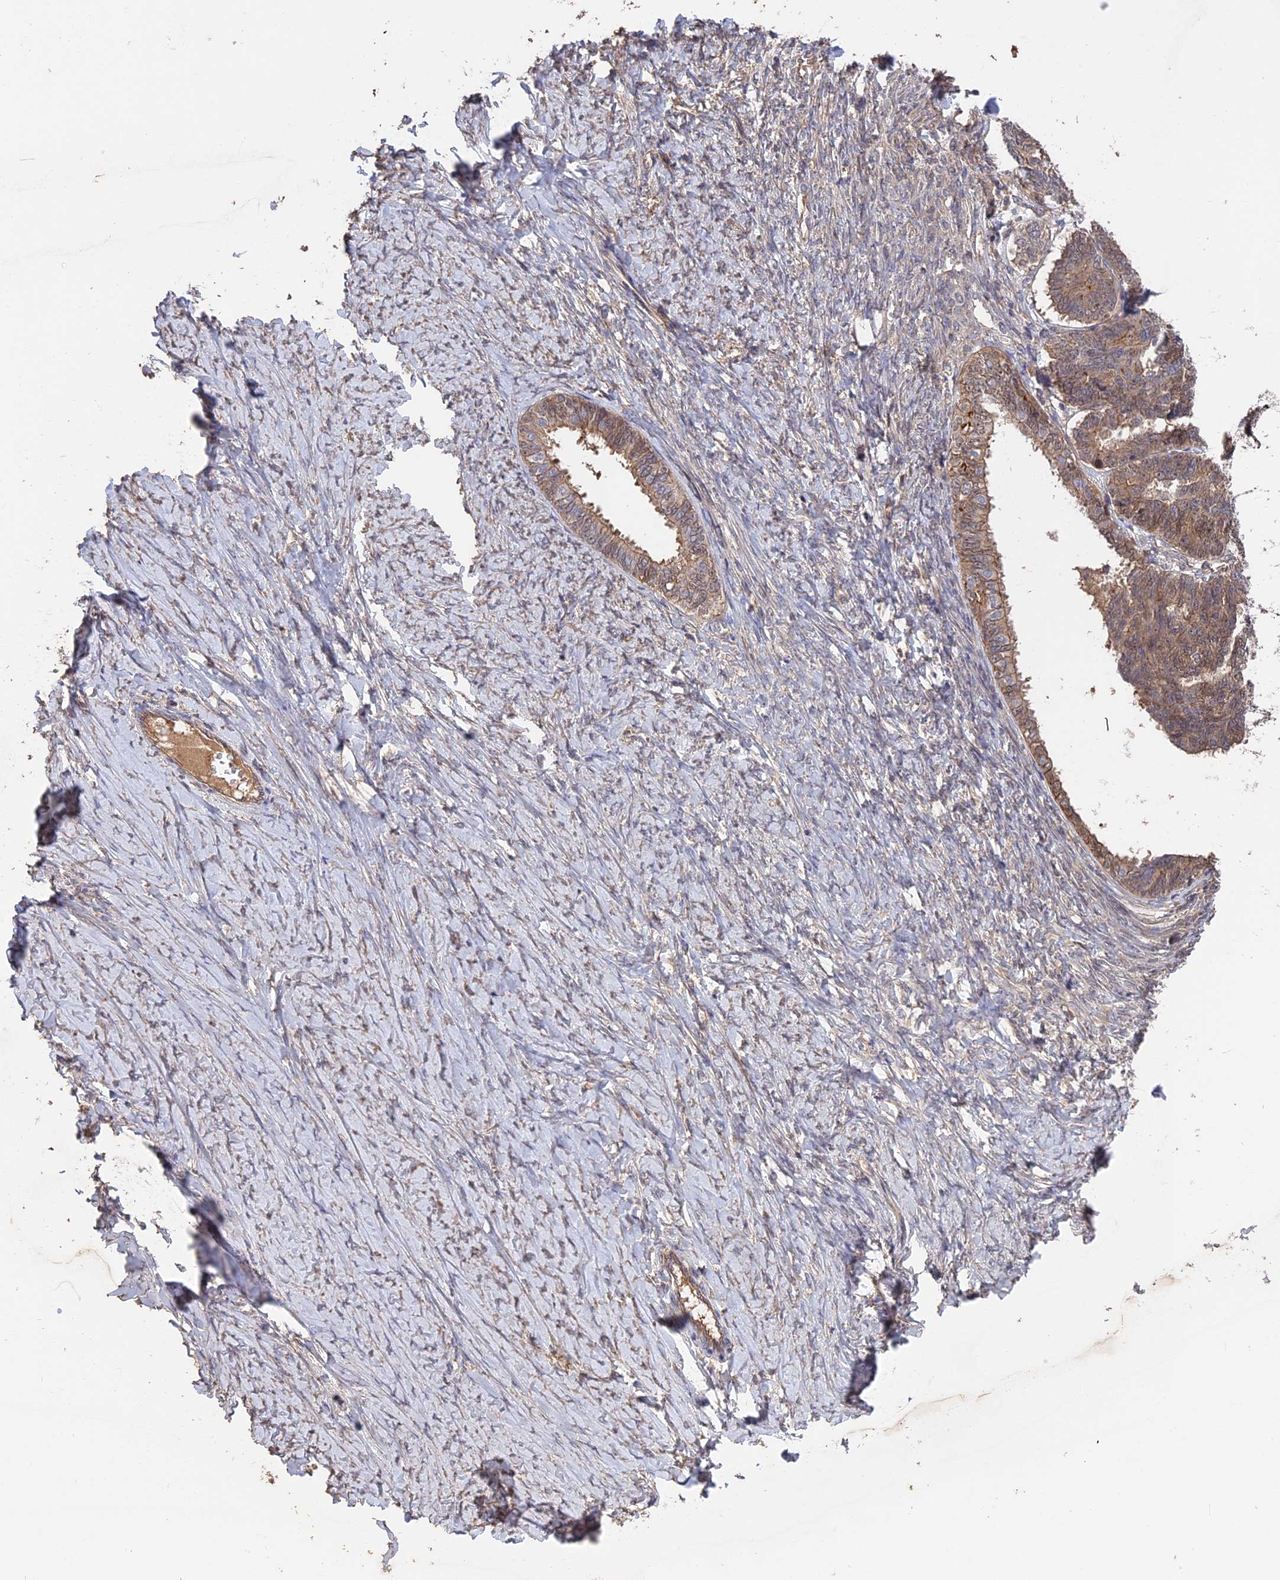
{"staining": {"intensity": "weak", "quantity": ">75%", "location": "cytoplasmic/membranous"}, "tissue": "ovarian cancer", "cell_type": "Tumor cells", "image_type": "cancer", "snomed": [{"axis": "morphology", "description": "Cystadenocarcinoma, serous, NOS"}, {"axis": "topography", "description": "Ovary"}], "caption": "Ovarian cancer (serous cystadenocarcinoma) stained for a protein (brown) displays weak cytoplasmic/membranous positive expression in about >75% of tumor cells.", "gene": "RASAL1", "patient": {"sex": "female", "age": 79}}